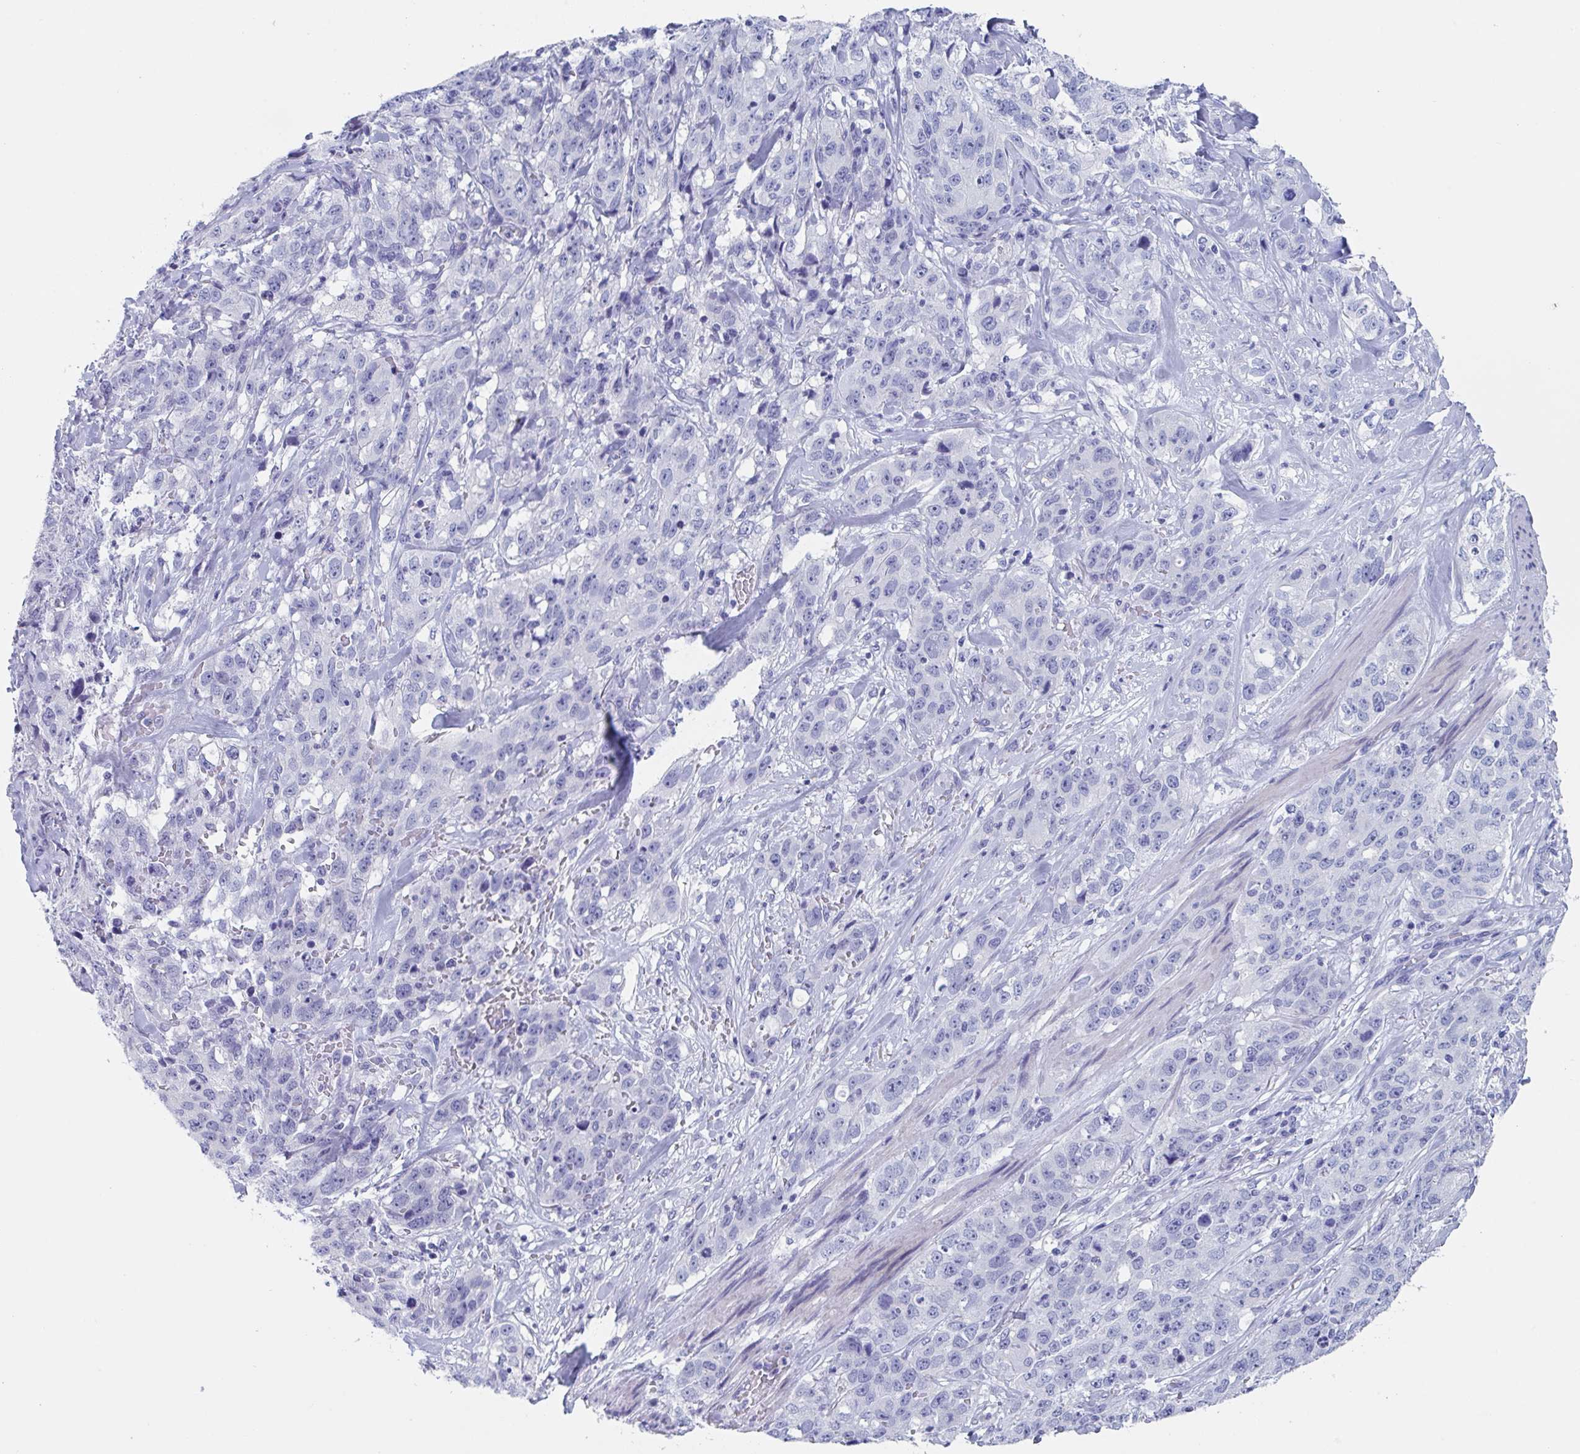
{"staining": {"intensity": "negative", "quantity": "none", "location": "none"}, "tissue": "stomach cancer", "cell_type": "Tumor cells", "image_type": "cancer", "snomed": [{"axis": "morphology", "description": "Adenocarcinoma, NOS"}, {"axis": "topography", "description": "Stomach"}], "caption": "IHC of human stomach cancer (adenocarcinoma) demonstrates no staining in tumor cells. The staining was performed using DAB (3,3'-diaminobenzidine) to visualize the protein expression in brown, while the nuclei were stained in blue with hematoxylin (Magnification: 20x).", "gene": "ZPBP", "patient": {"sex": "male", "age": 48}}